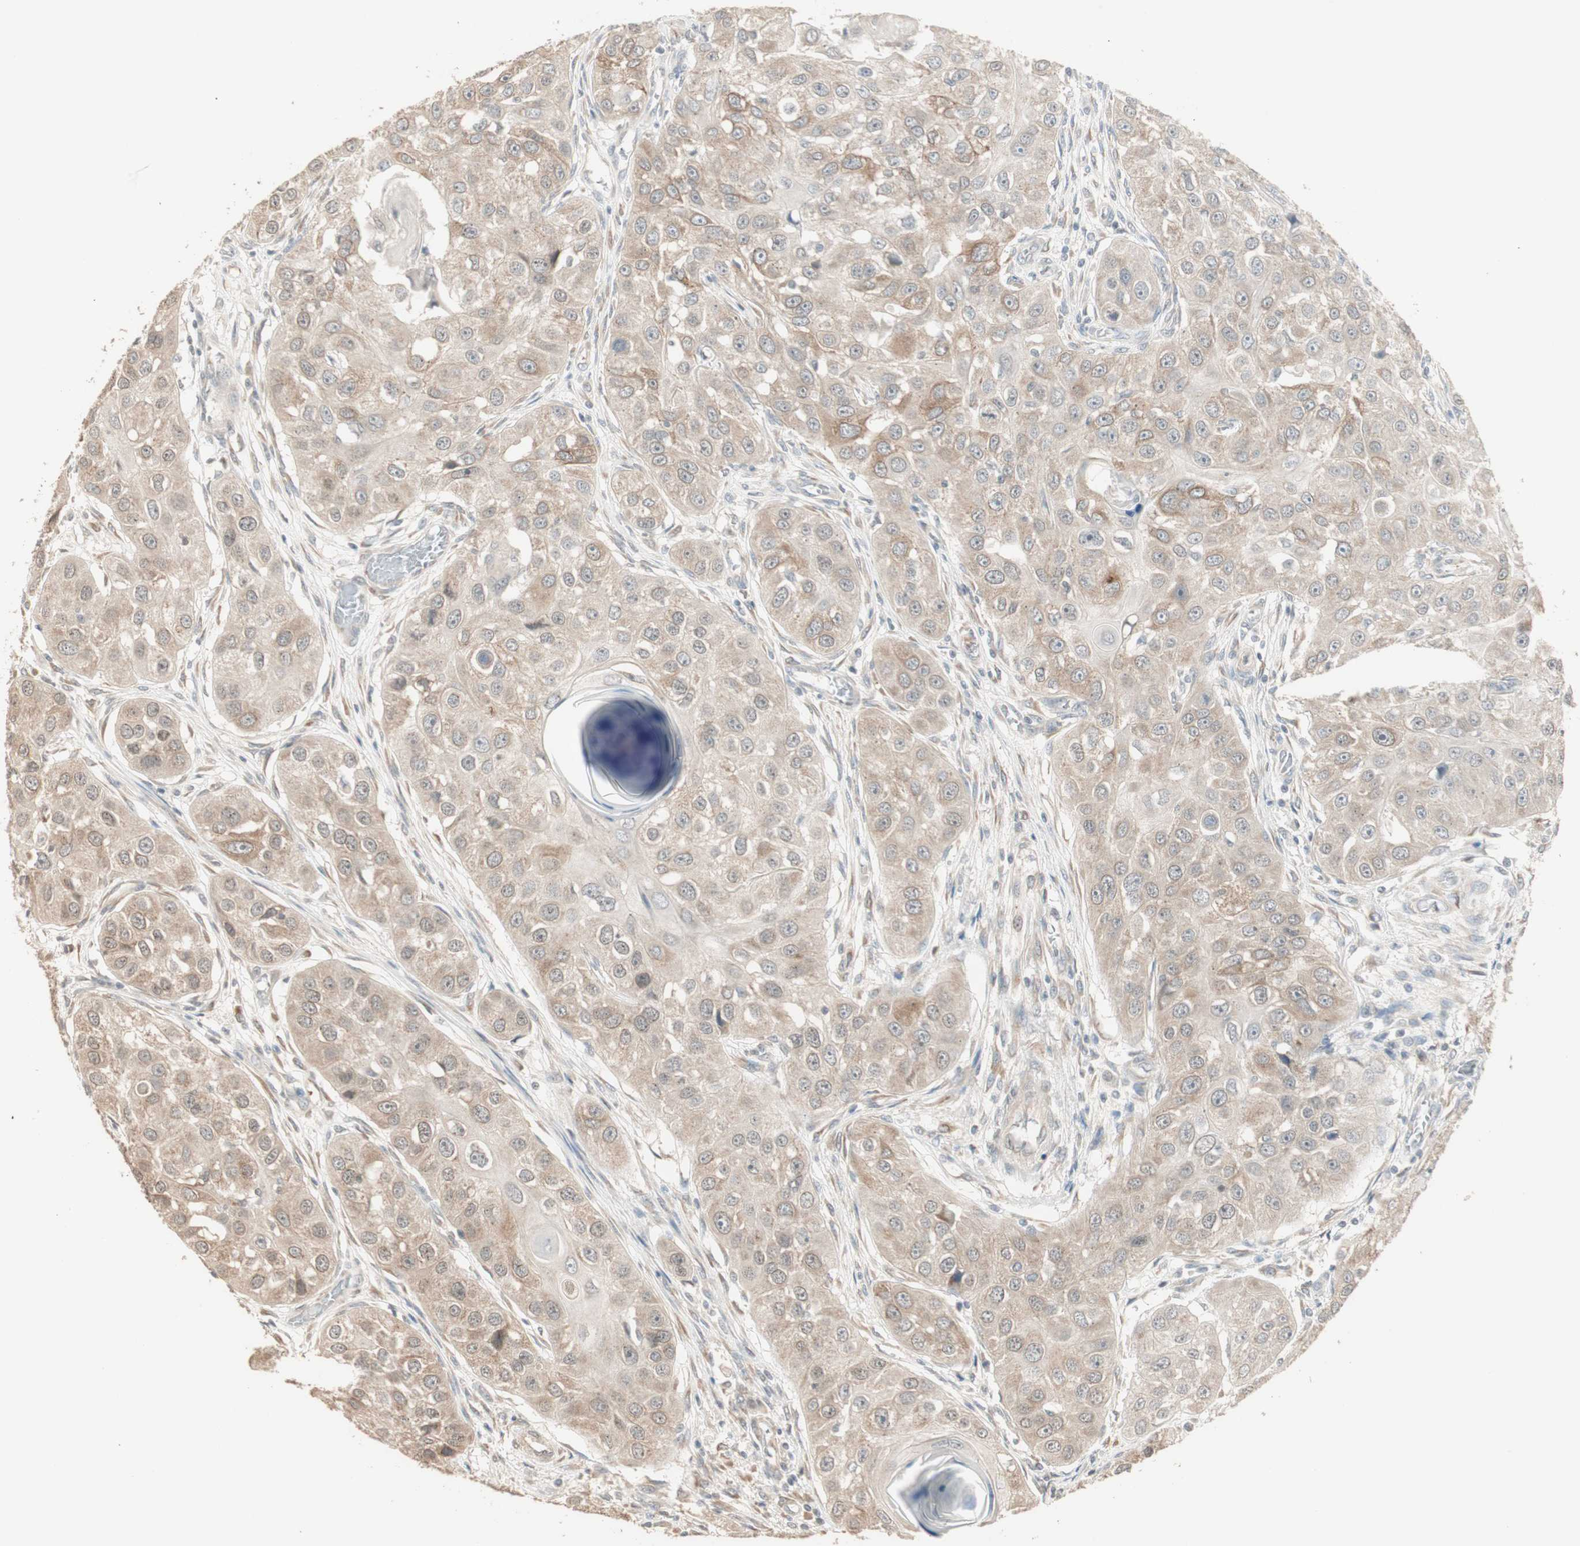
{"staining": {"intensity": "weak", "quantity": ">75%", "location": "cytoplasmic/membranous"}, "tissue": "head and neck cancer", "cell_type": "Tumor cells", "image_type": "cancer", "snomed": [{"axis": "morphology", "description": "Normal tissue, NOS"}, {"axis": "morphology", "description": "Squamous cell carcinoma, NOS"}, {"axis": "topography", "description": "Skeletal muscle"}, {"axis": "topography", "description": "Head-Neck"}], "caption": "Head and neck squamous cell carcinoma stained with a protein marker displays weak staining in tumor cells.", "gene": "TASOR", "patient": {"sex": "male", "age": 51}}